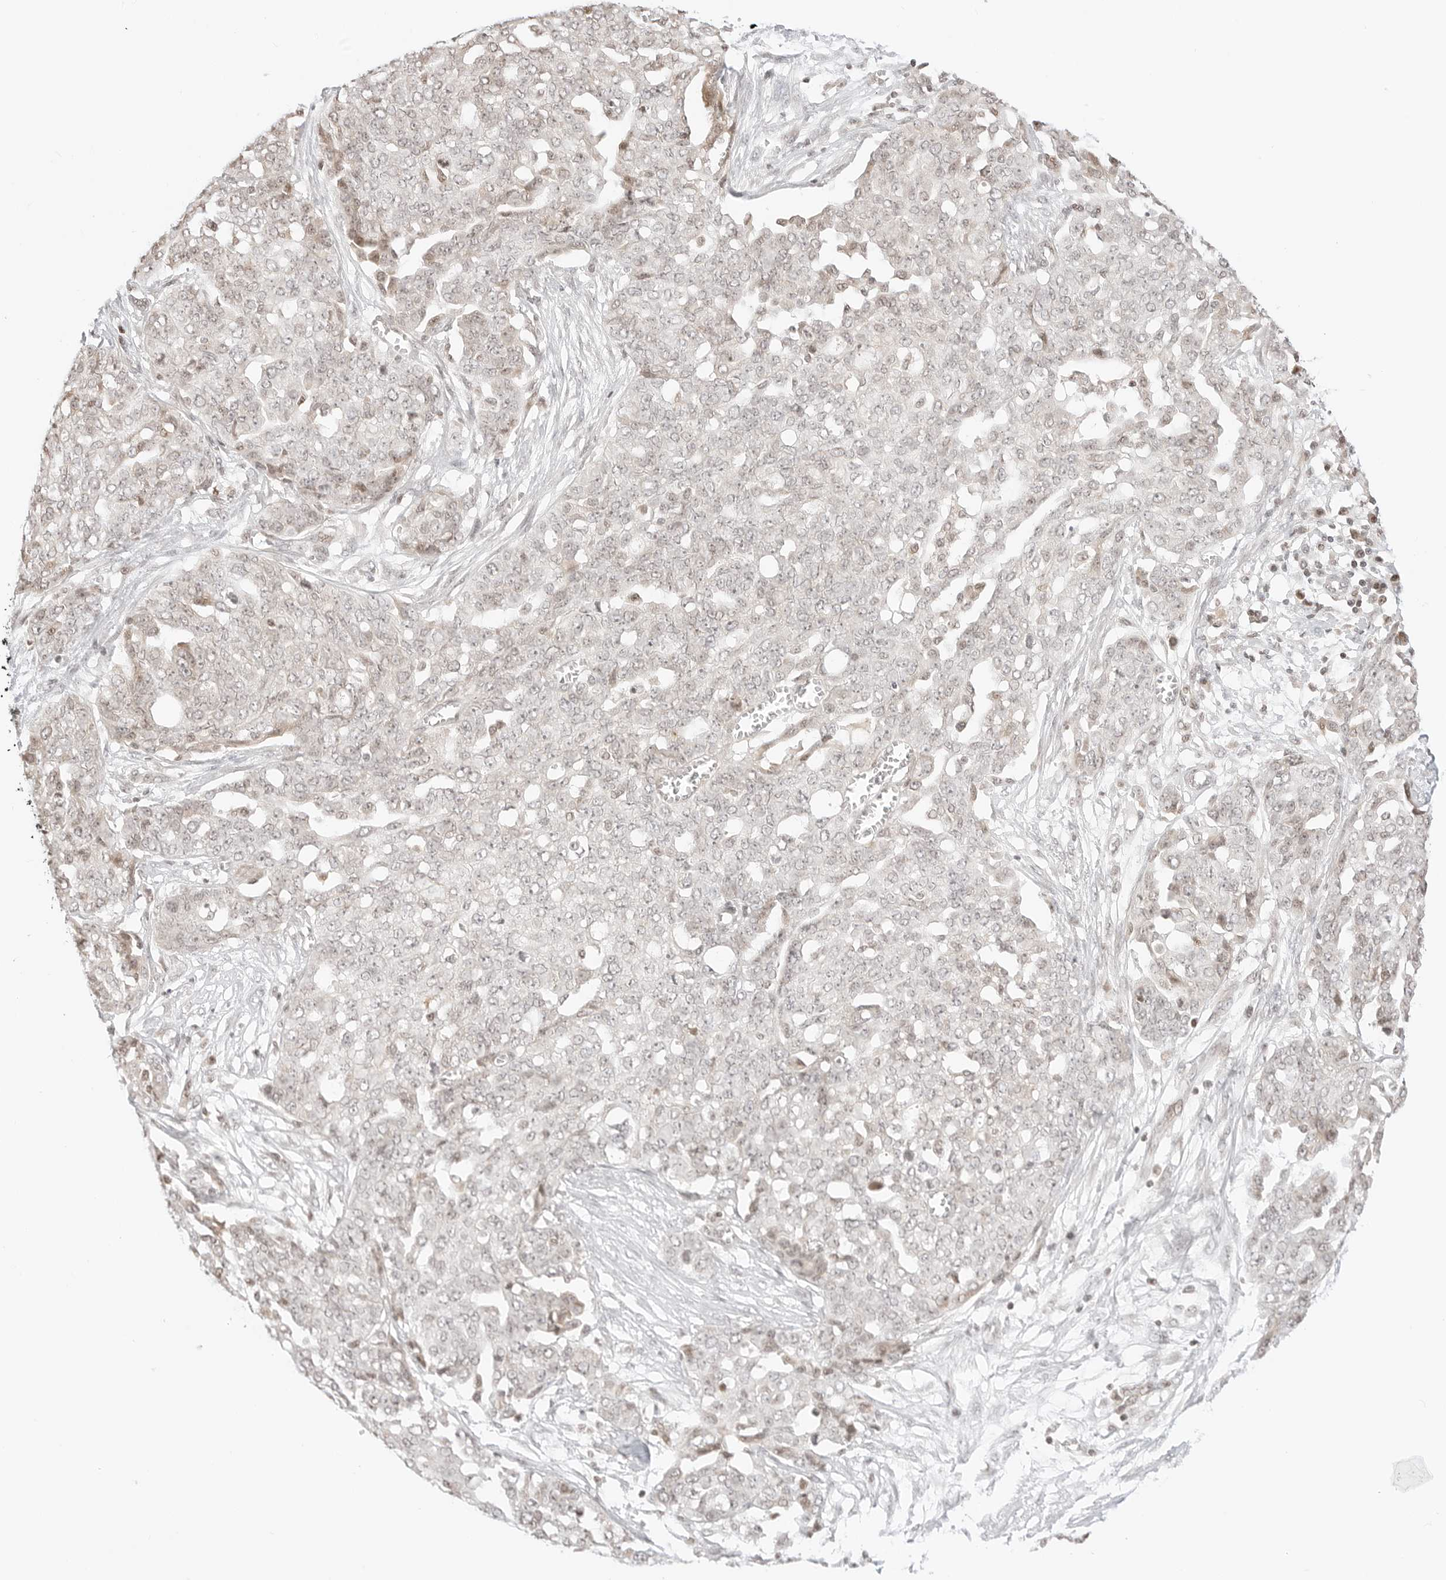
{"staining": {"intensity": "negative", "quantity": "none", "location": "none"}, "tissue": "ovarian cancer", "cell_type": "Tumor cells", "image_type": "cancer", "snomed": [{"axis": "morphology", "description": "Cystadenocarcinoma, serous, NOS"}, {"axis": "topography", "description": "Soft tissue"}, {"axis": "topography", "description": "Ovary"}], "caption": "IHC image of neoplastic tissue: ovarian serous cystadenocarcinoma stained with DAB (3,3'-diaminobenzidine) shows no significant protein positivity in tumor cells. Brightfield microscopy of immunohistochemistry (IHC) stained with DAB (3,3'-diaminobenzidine) (brown) and hematoxylin (blue), captured at high magnification.", "gene": "RPS6KL1", "patient": {"sex": "female", "age": 57}}